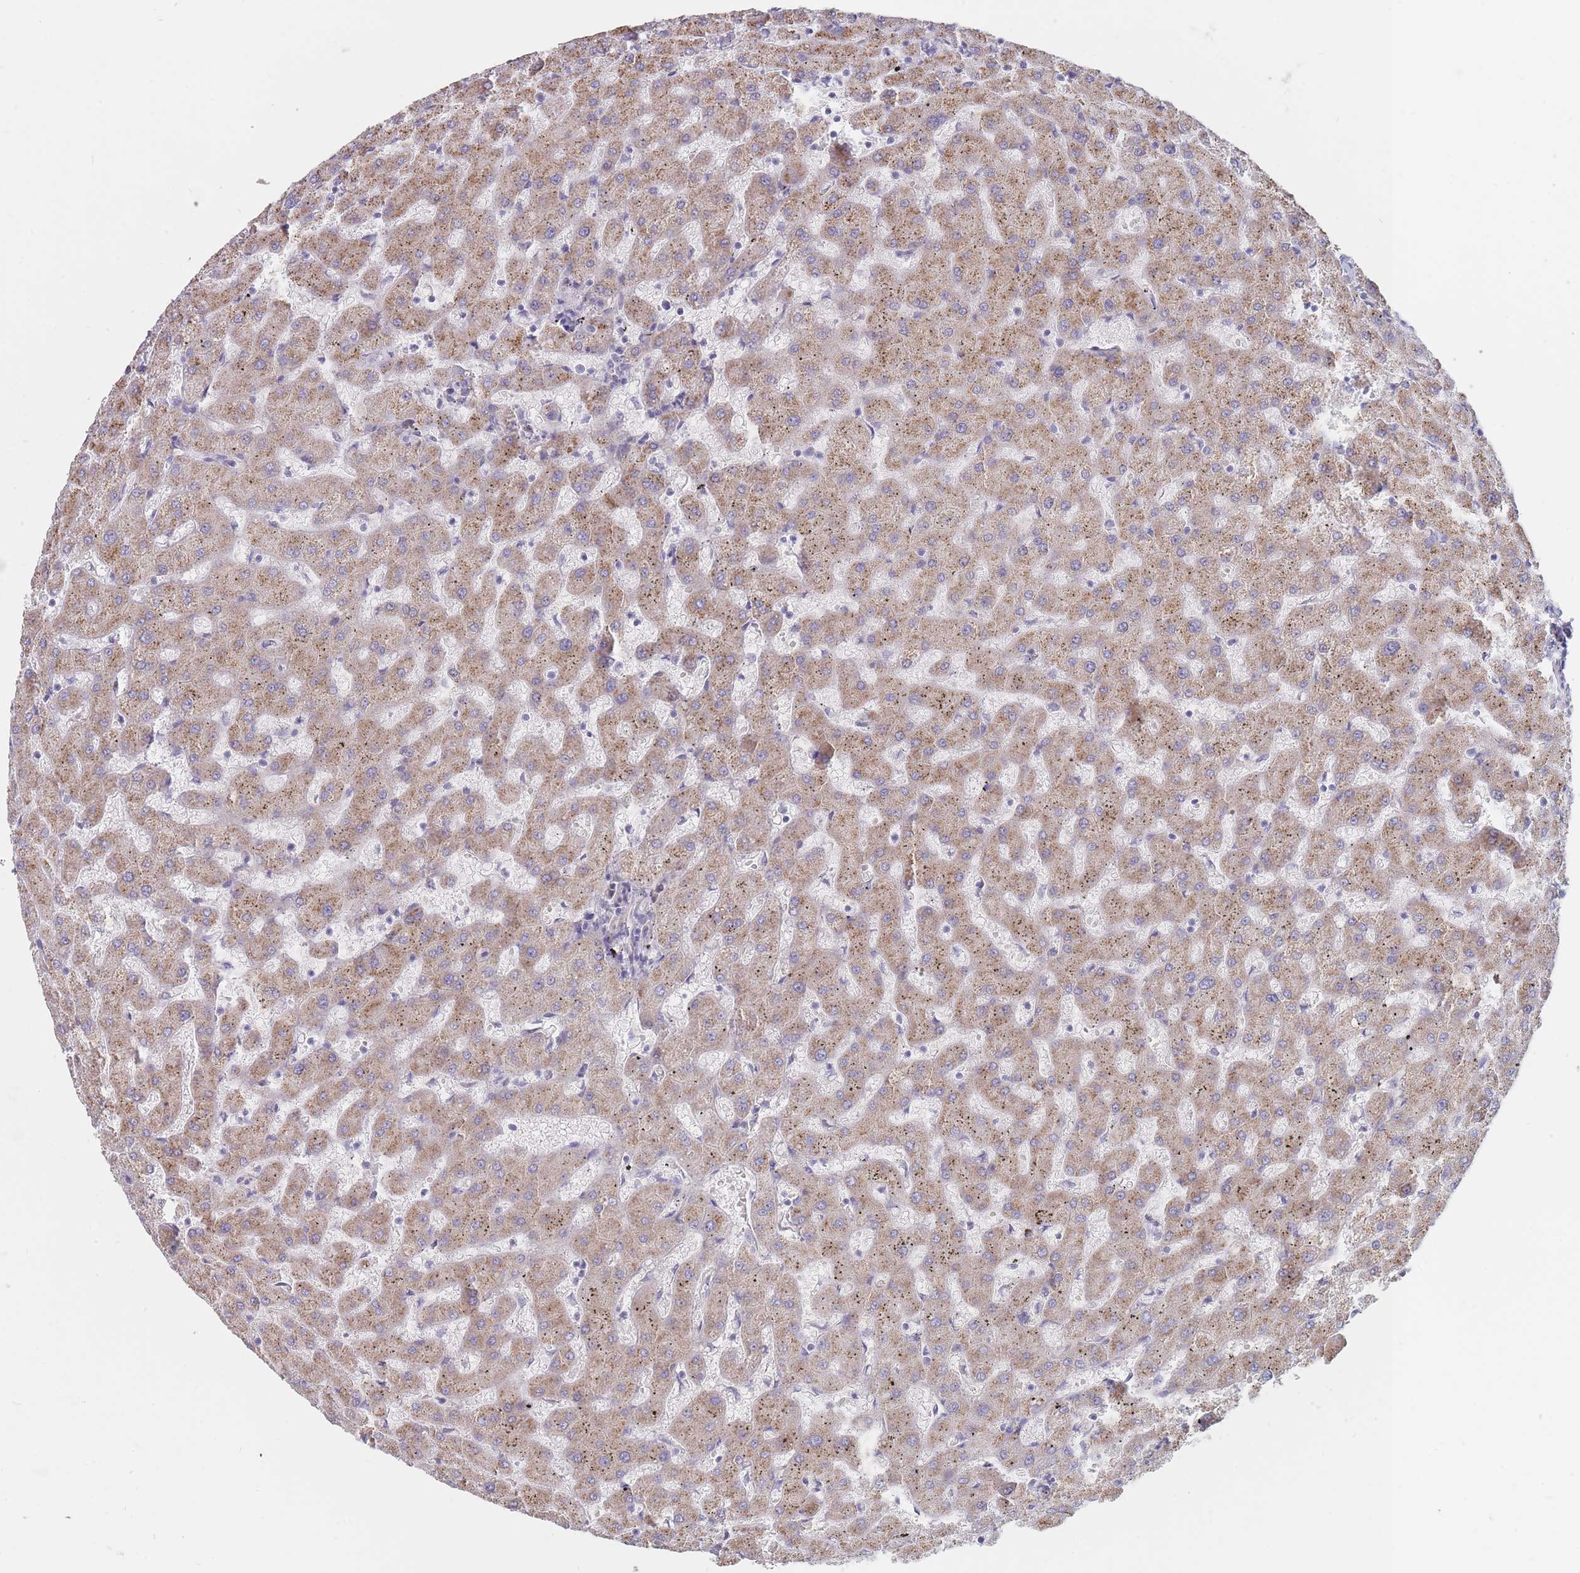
{"staining": {"intensity": "negative", "quantity": "none", "location": "none"}, "tissue": "liver", "cell_type": "Cholangiocytes", "image_type": "normal", "snomed": [{"axis": "morphology", "description": "Normal tissue, NOS"}, {"axis": "topography", "description": "Liver"}], "caption": "DAB (3,3'-diaminobenzidine) immunohistochemical staining of benign human liver shows no significant staining in cholangiocytes. (Stains: DAB immunohistochemistry (IHC) with hematoxylin counter stain, Microscopy: brightfield microscopy at high magnification).", "gene": "ERBIN", "patient": {"sex": "female", "age": 63}}